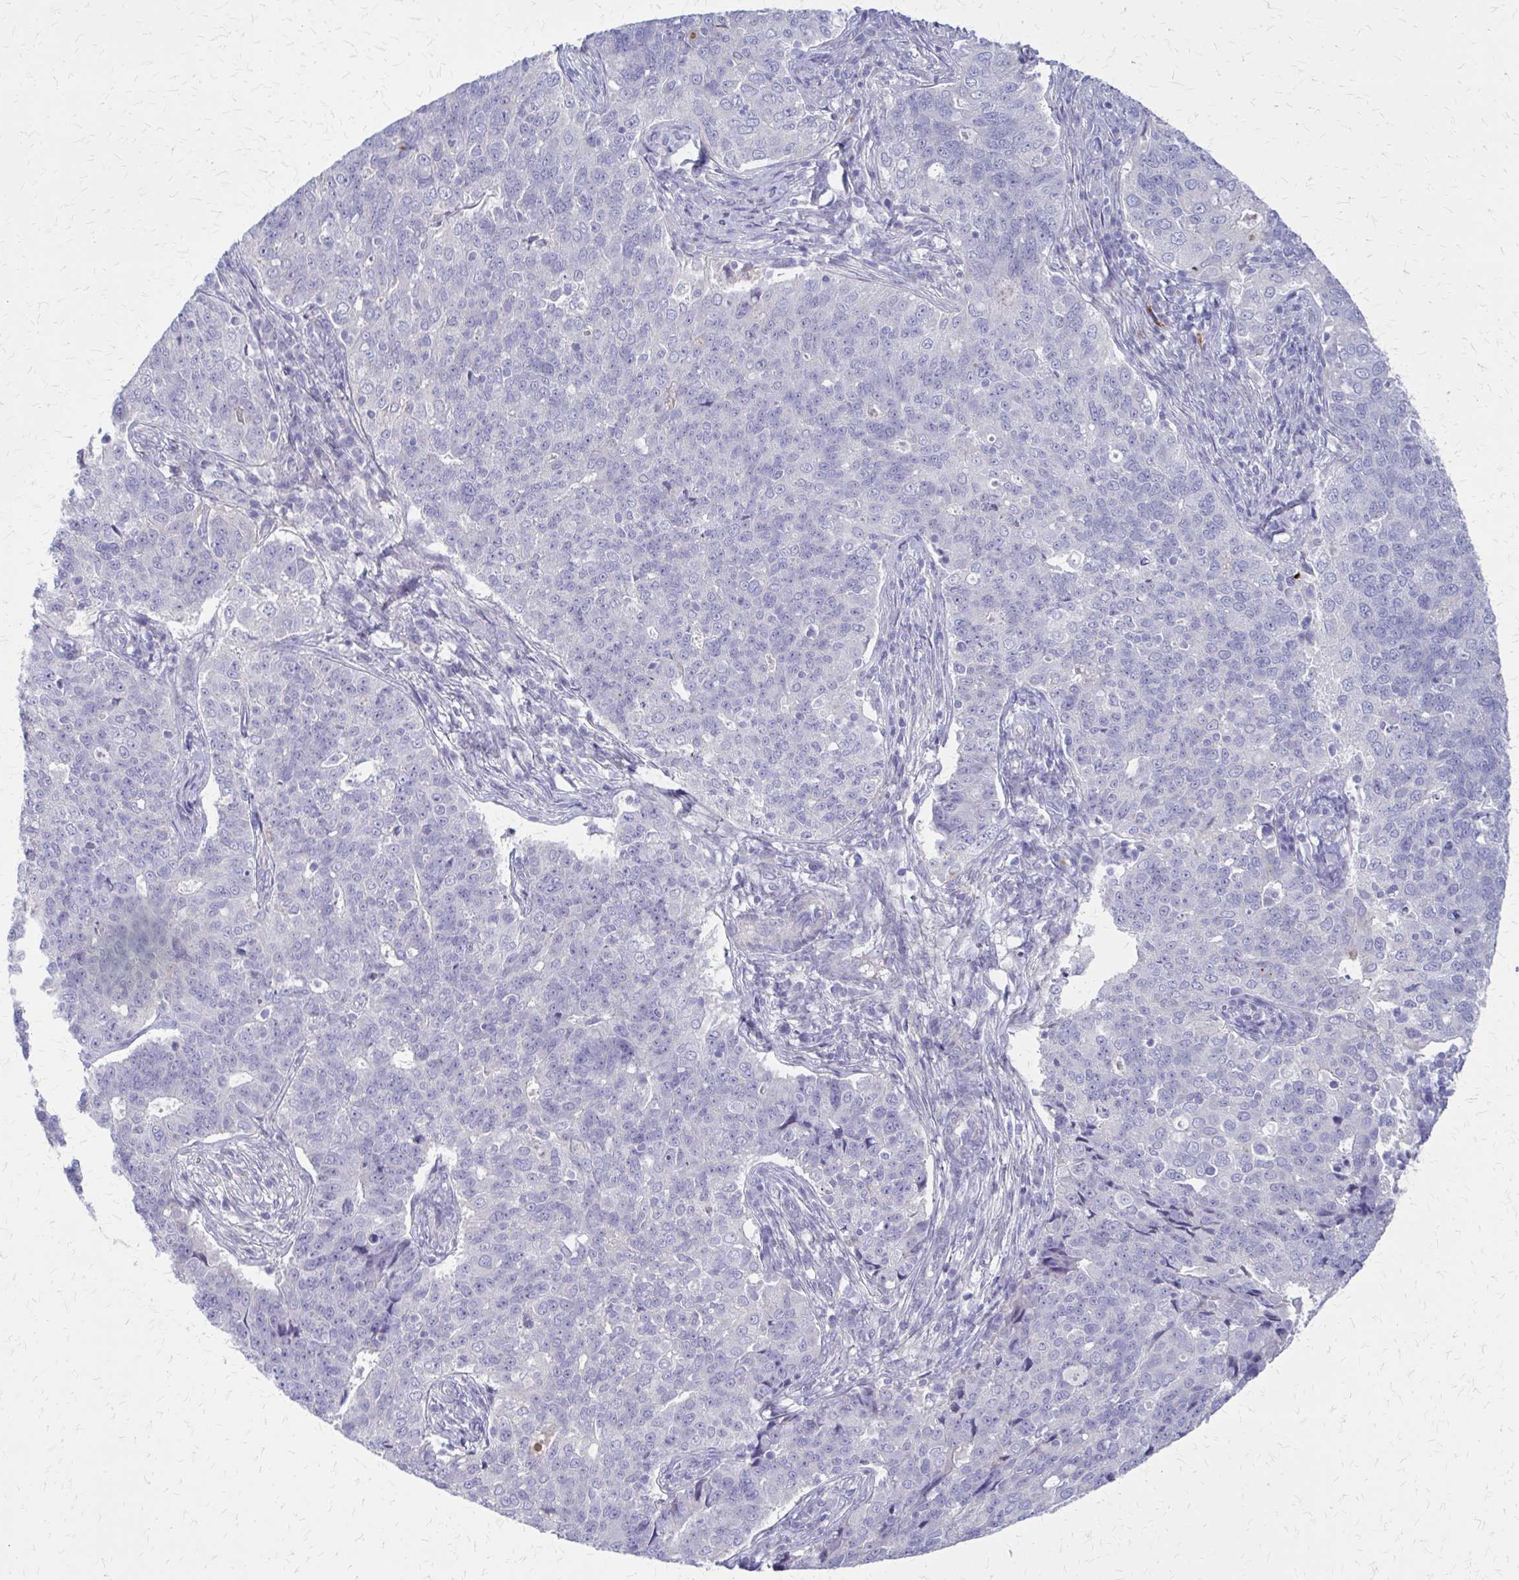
{"staining": {"intensity": "negative", "quantity": "none", "location": "none"}, "tissue": "endometrial cancer", "cell_type": "Tumor cells", "image_type": "cancer", "snomed": [{"axis": "morphology", "description": "Adenocarcinoma, NOS"}, {"axis": "topography", "description": "Endometrium"}], "caption": "The photomicrograph displays no staining of tumor cells in endometrial cancer (adenocarcinoma).", "gene": "GLYATL2", "patient": {"sex": "female", "age": 43}}